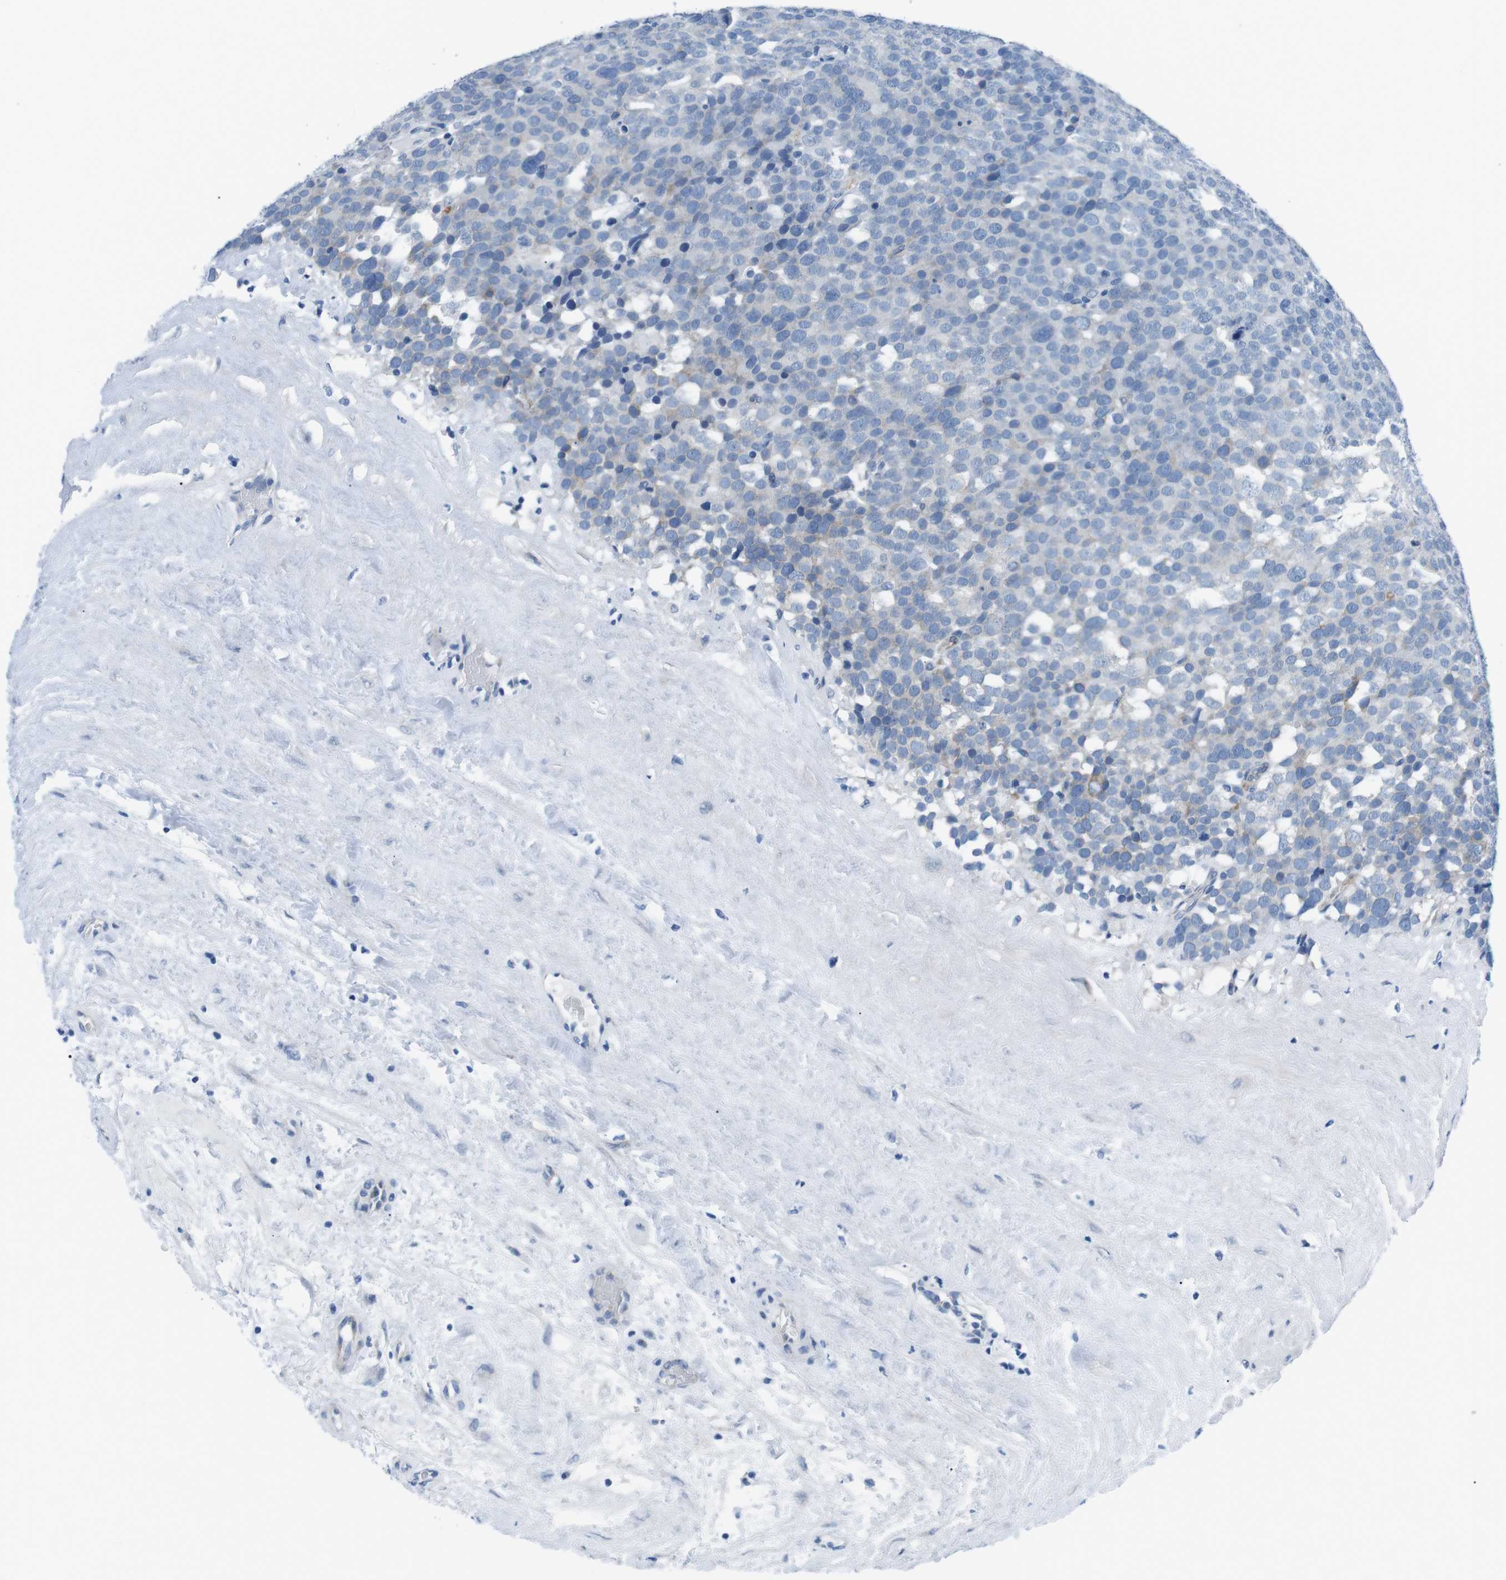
{"staining": {"intensity": "negative", "quantity": "none", "location": "none"}, "tissue": "testis cancer", "cell_type": "Tumor cells", "image_type": "cancer", "snomed": [{"axis": "morphology", "description": "Seminoma, NOS"}, {"axis": "topography", "description": "Testis"}], "caption": "DAB immunohistochemical staining of testis cancer (seminoma) displays no significant staining in tumor cells.", "gene": "MUC2", "patient": {"sex": "male", "age": 71}}